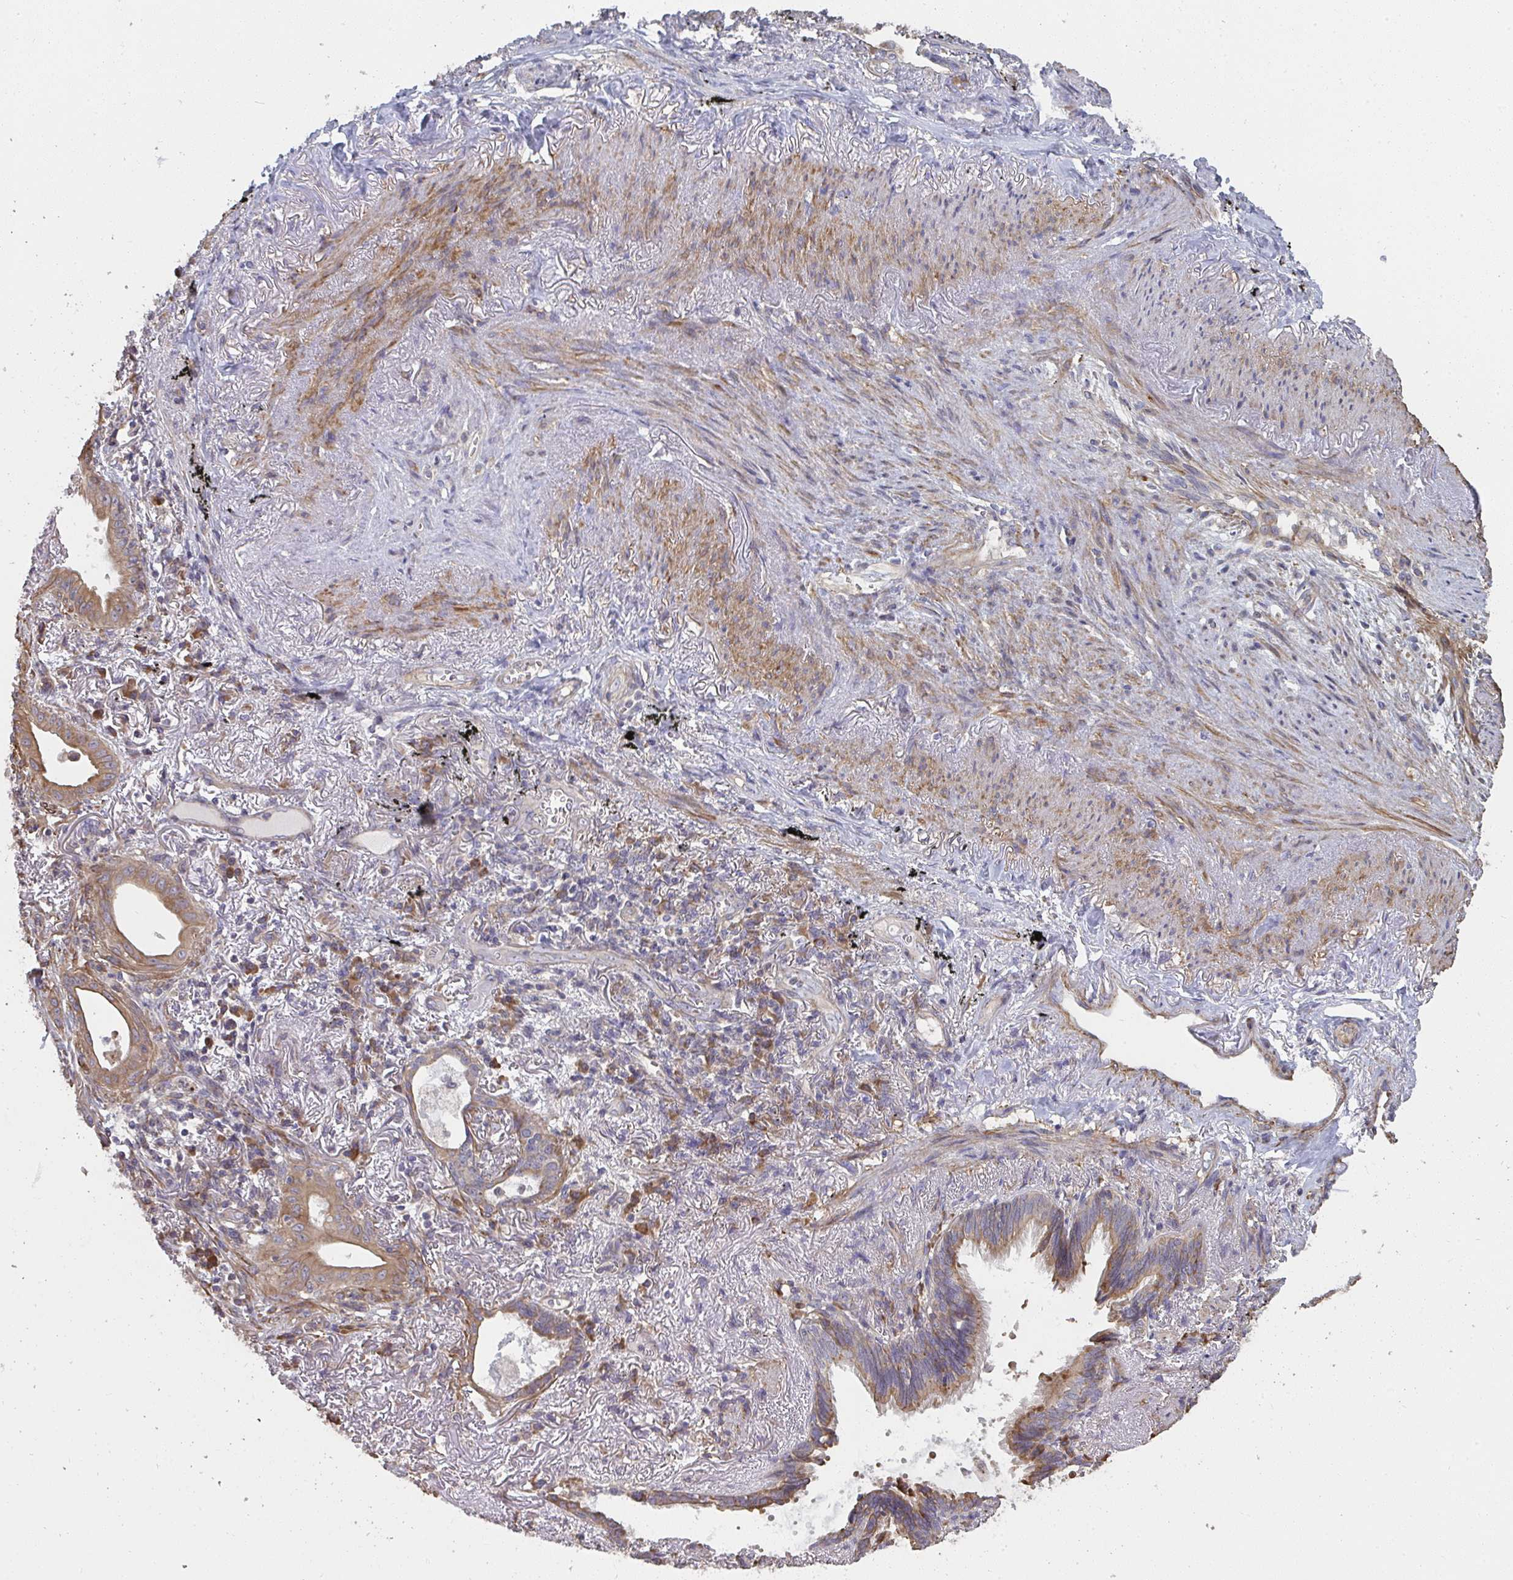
{"staining": {"intensity": "moderate", "quantity": ">75%", "location": "cytoplasmic/membranous"}, "tissue": "lung cancer", "cell_type": "Tumor cells", "image_type": "cancer", "snomed": [{"axis": "morphology", "description": "Adenocarcinoma, NOS"}, {"axis": "topography", "description": "Lung"}], "caption": "About >75% of tumor cells in lung cancer exhibit moderate cytoplasmic/membranous protein expression as visualized by brown immunohistochemical staining.", "gene": "ZFYVE28", "patient": {"sex": "male", "age": 77}}